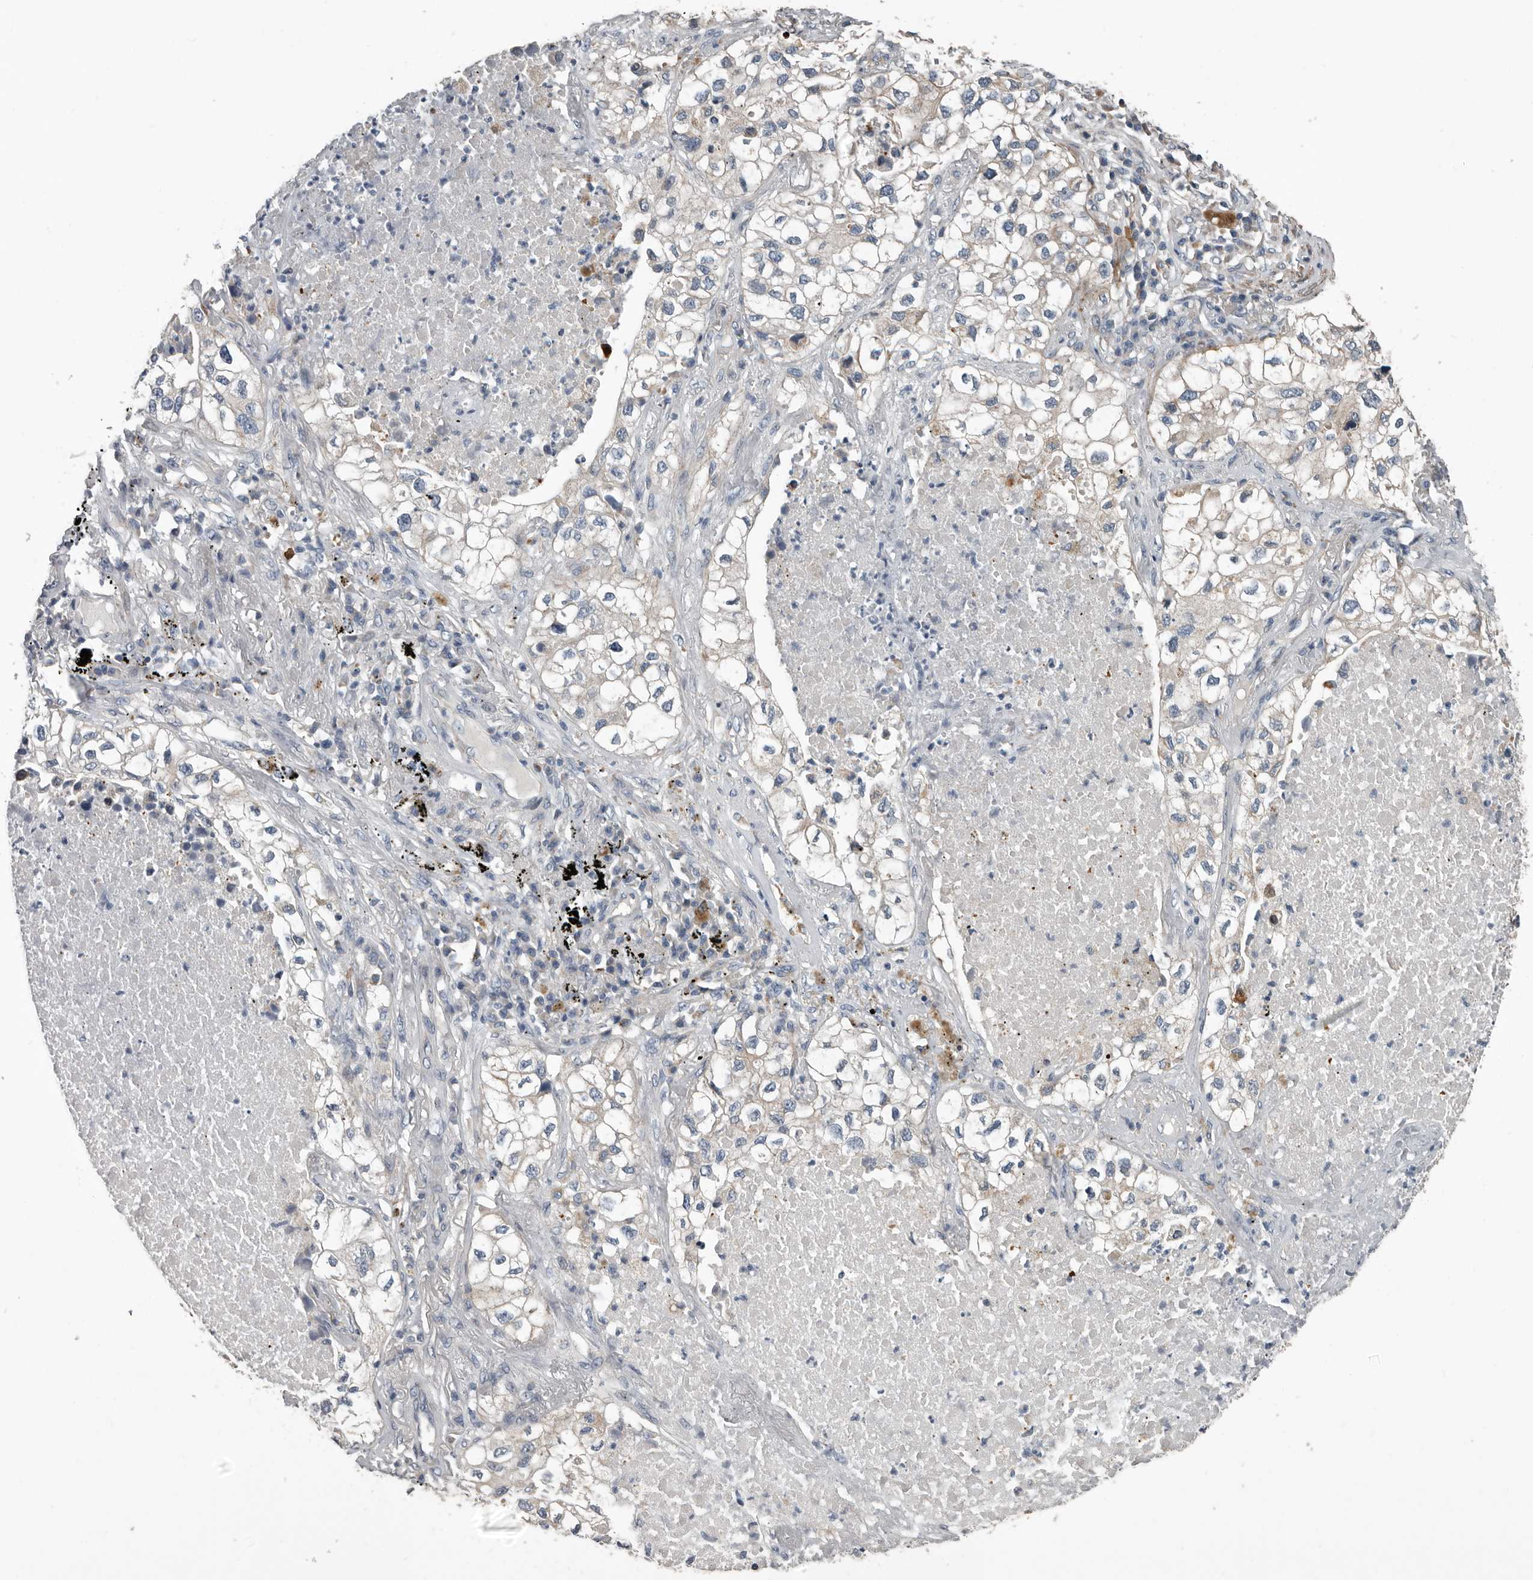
{"staining": {"intensity": "negative", "quantity": "none", "location": "none"}, "tissue": "lung cancer", "cell_type": "Tumor cells", "image_type": "cancer", "snomed": [{"axis": "morphology", "description": "Adenocarcinoma, NOS"}, {"axis": "topography", "description": "Lung"}], "caption": "Immunohistochemistry (IHC) photomicrograph of lung cancer stained for a protein (brown), which demonstrates no staining in tumor cells.", "gene": "DPY19L4", "patient": {"sex": "male", "age": 63}}